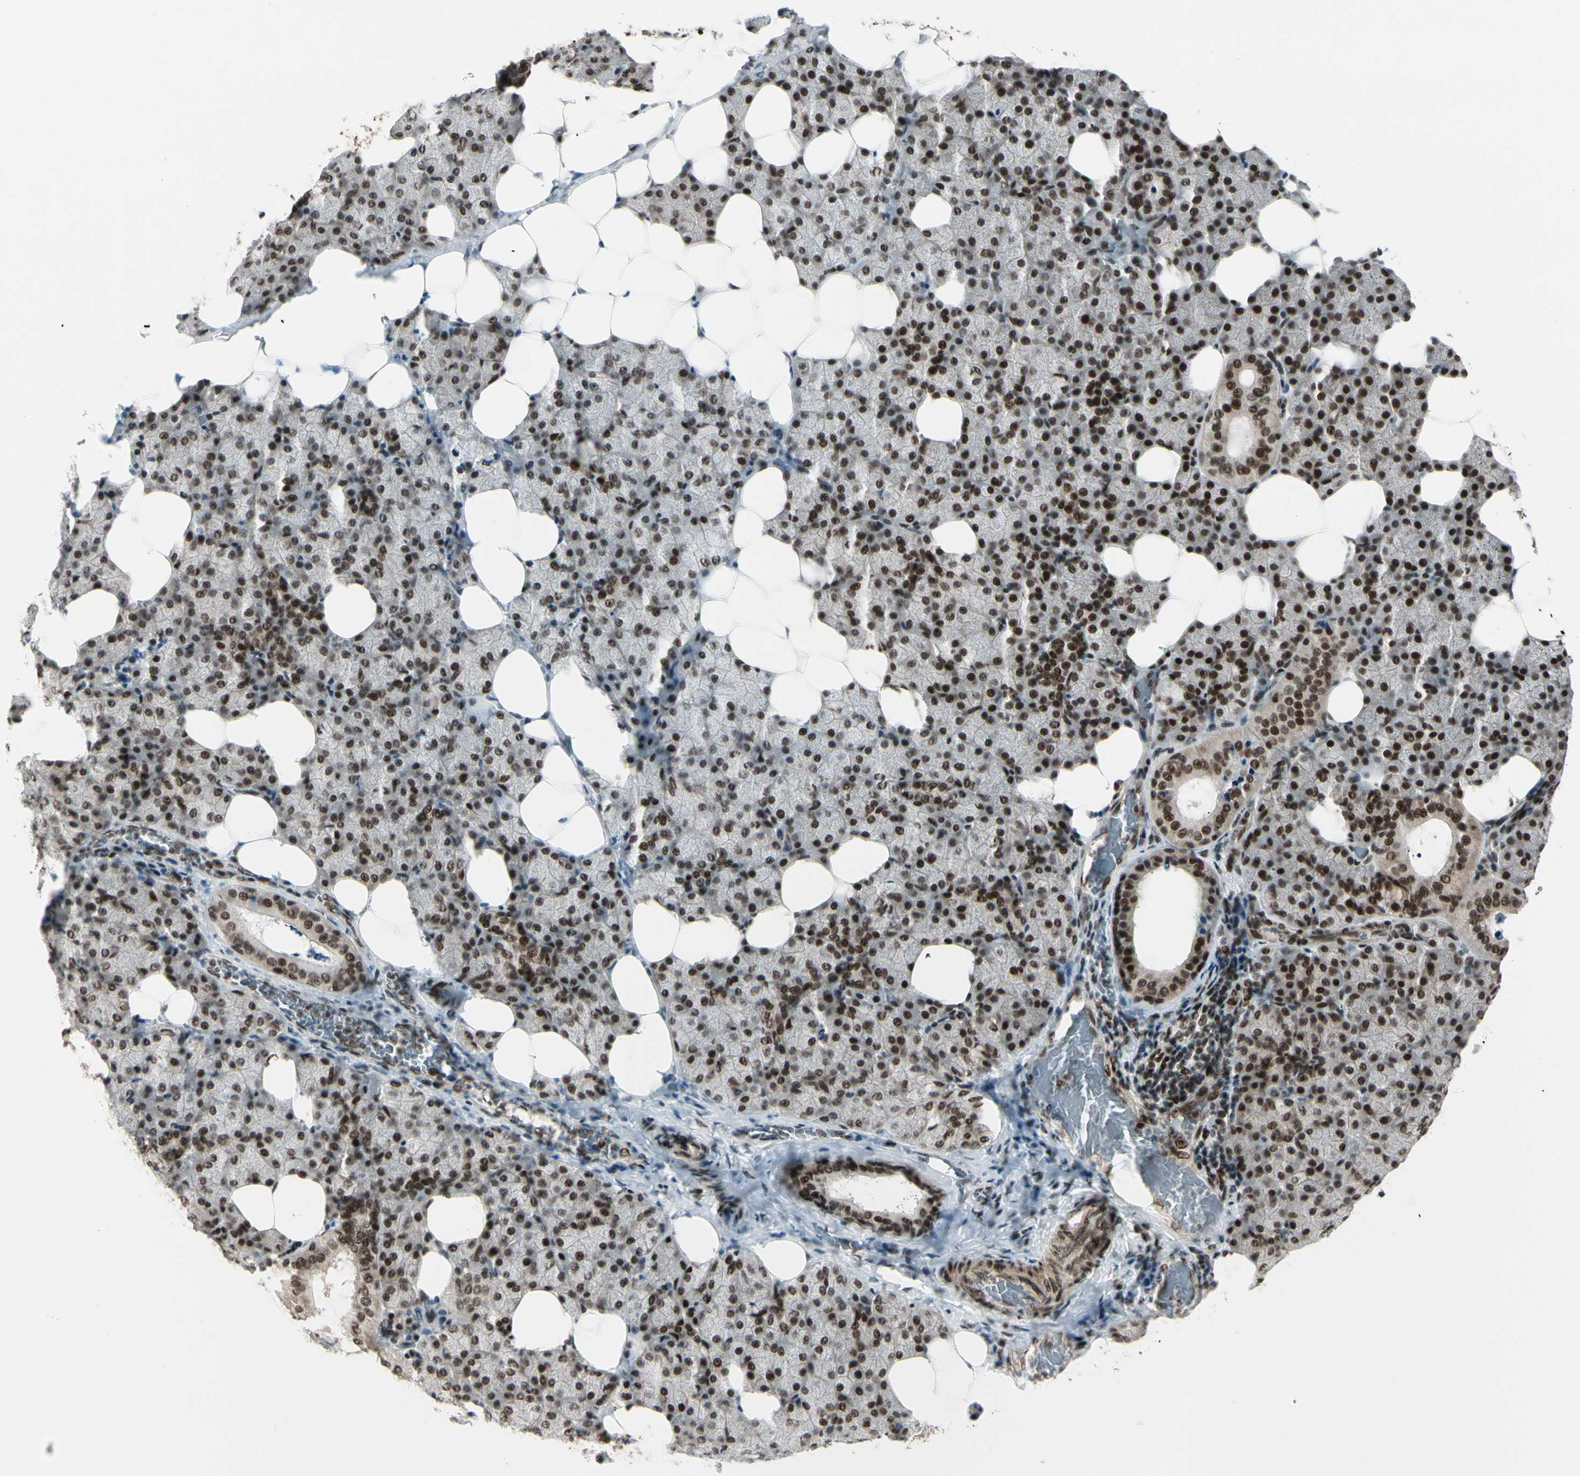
{"staining": {"intensity": "strong", "quantity": ">75%", "location": "nuclear"}, "tissue": "salivary gland", "cell_type": "Glandular cells", "image_type": "normal", "snomed": [{"axis": "morphology", "description": "Normal tissue, NOS"}, {"axis": "topography", "description": "Lymph node"}, {"axis": "topography", "description": "Salivary gland"}], "caption": "Immunohistochemical staining of benign human salivary gland exhibits strong nuclear protein staining in about >75% of glandular cells. (DAB IHC with brightfield microscopy, high magnification).", "gene": "CHAMP1", "patient": {"sex": "male", "age": 8}}